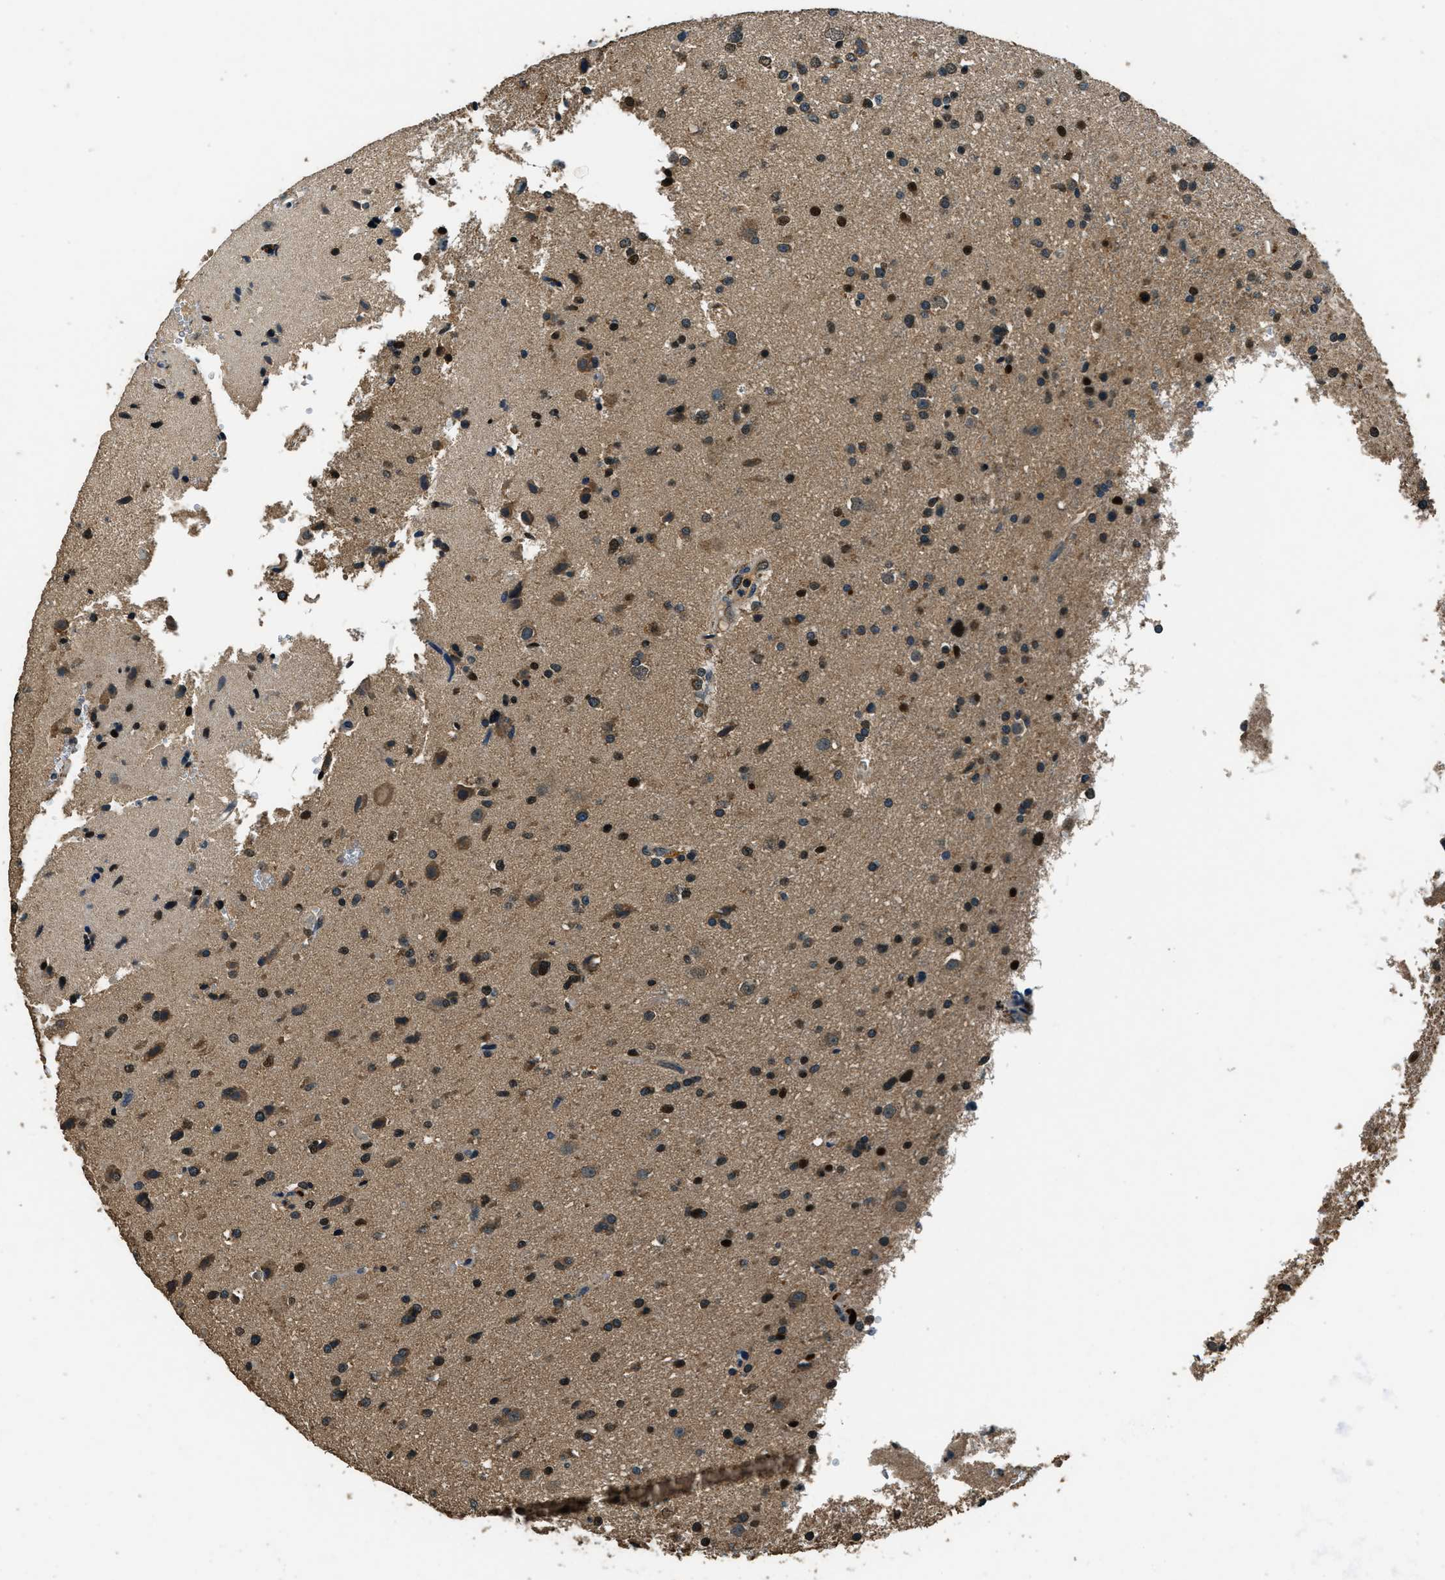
{"staining": {"intensity": "moderate", "quantity": "25%-75%", "location": "cytoplasmic/membranous,nuclear"}, "tissue": "glioma", "cell_type": "Tumor cells", "image_type": "cancer", "snomed": [{"axis": "morphology", "description": "Glioma, malignant, High grade"}, {"axis": "topography", "description": "Brain"}], "caption": "This histopathology image demonstrates glioma stained with immunohistochemistry to label a protein in brown. The cytoplasmic/membranous and nuclear of tumor cells show moderate positivity for the protein. Nuclei are counter-stained blue.", "gene": "SALL3", "patient": {"sex": "male", "age": 33}}